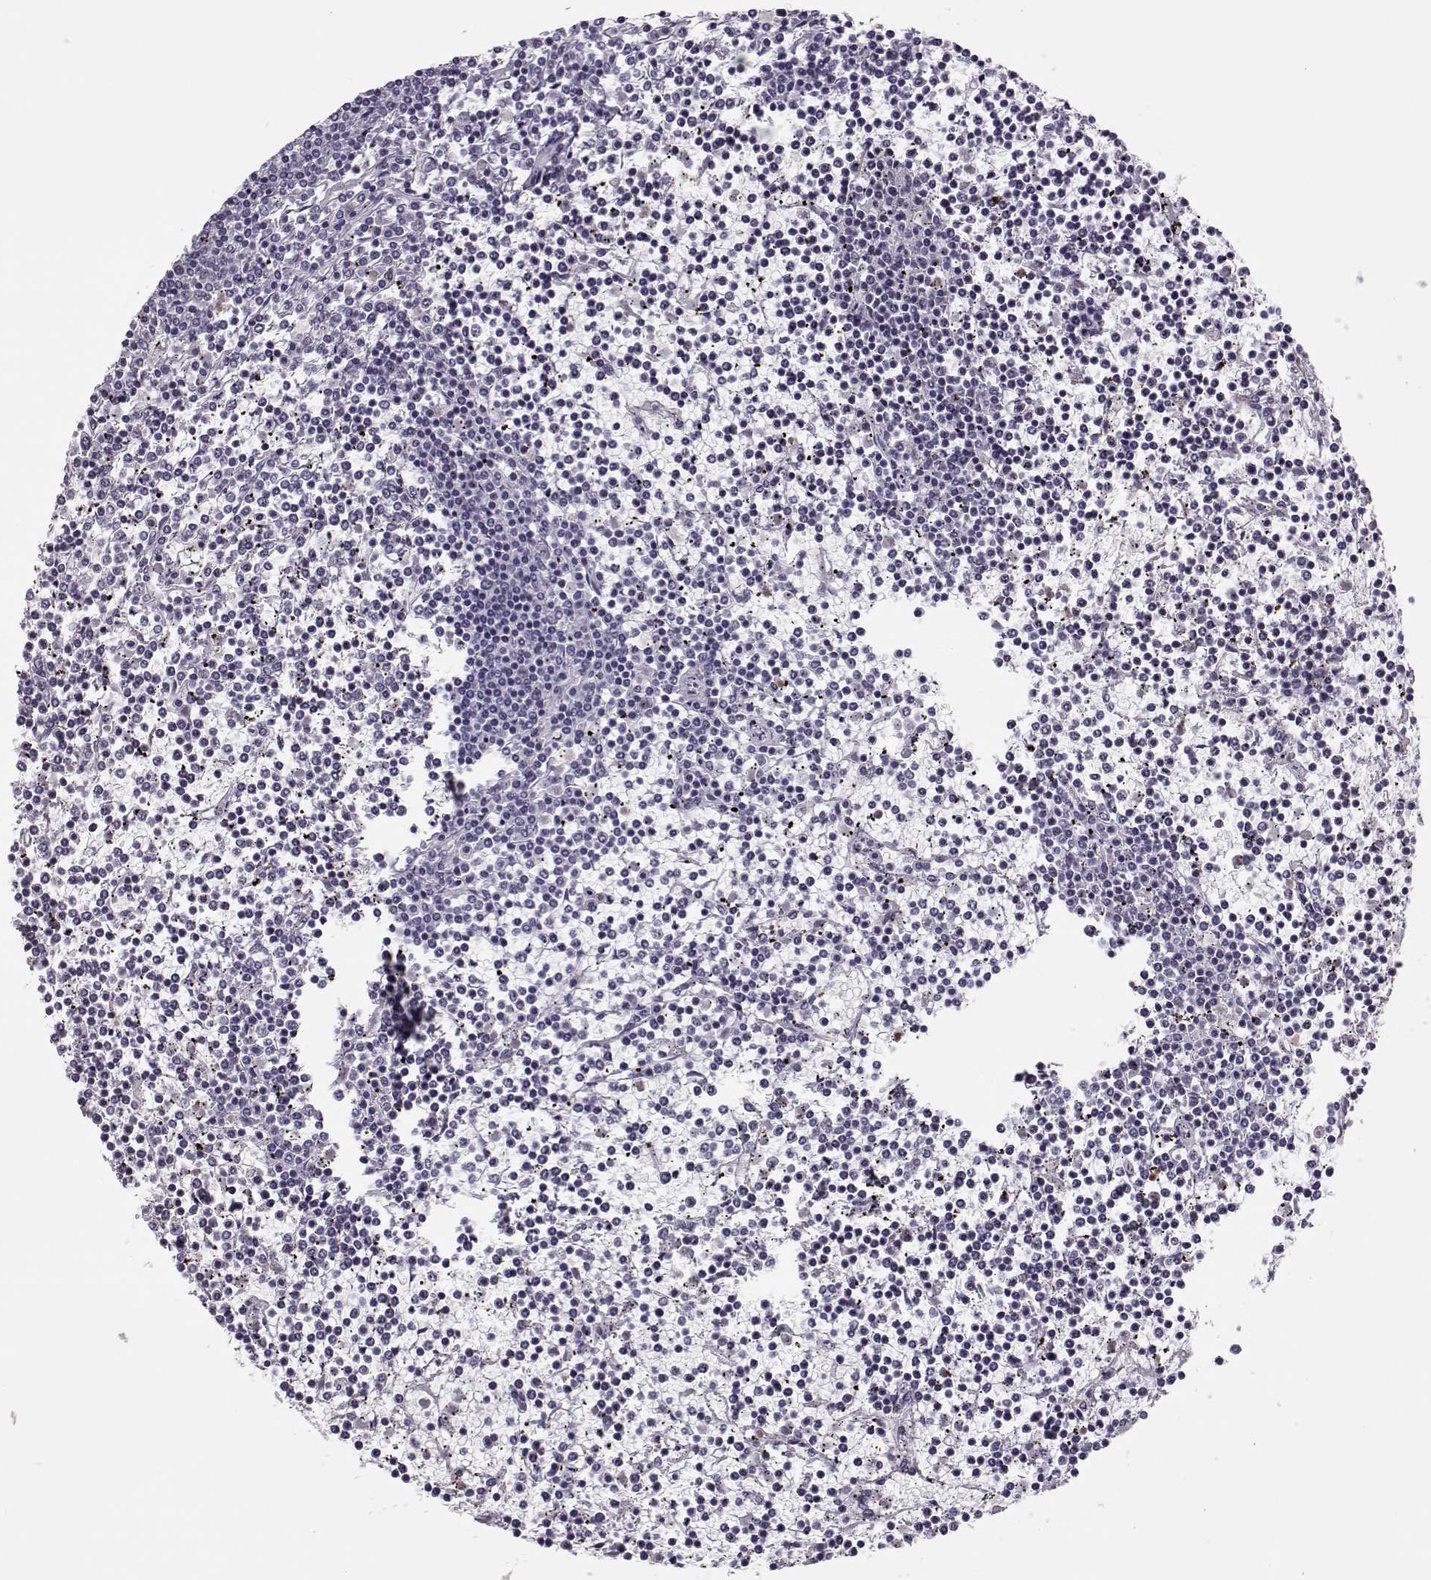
{"staining": {"intensity": "negative", "quantity": "none", "location": "none"}, "tissue": "lymphoma", "cell_type": "Tumor cells", "image_type": "cancer", "snomed": [{"axis": "morphology", "description": "Malignant lymphoma, non-Hodgkin's type, Low grade"}, {"axis": "topography", "description": "Spleen"}], "caption": "DAB (3,3'-diaminobenzidine) immunohistochemical staining of human low-grade malignant lymphoma, non-Hodgkin's type shows no significant expression in tumor cells.", "gene": "SGO1", "patient": {"sex": "female", "age": 19}}